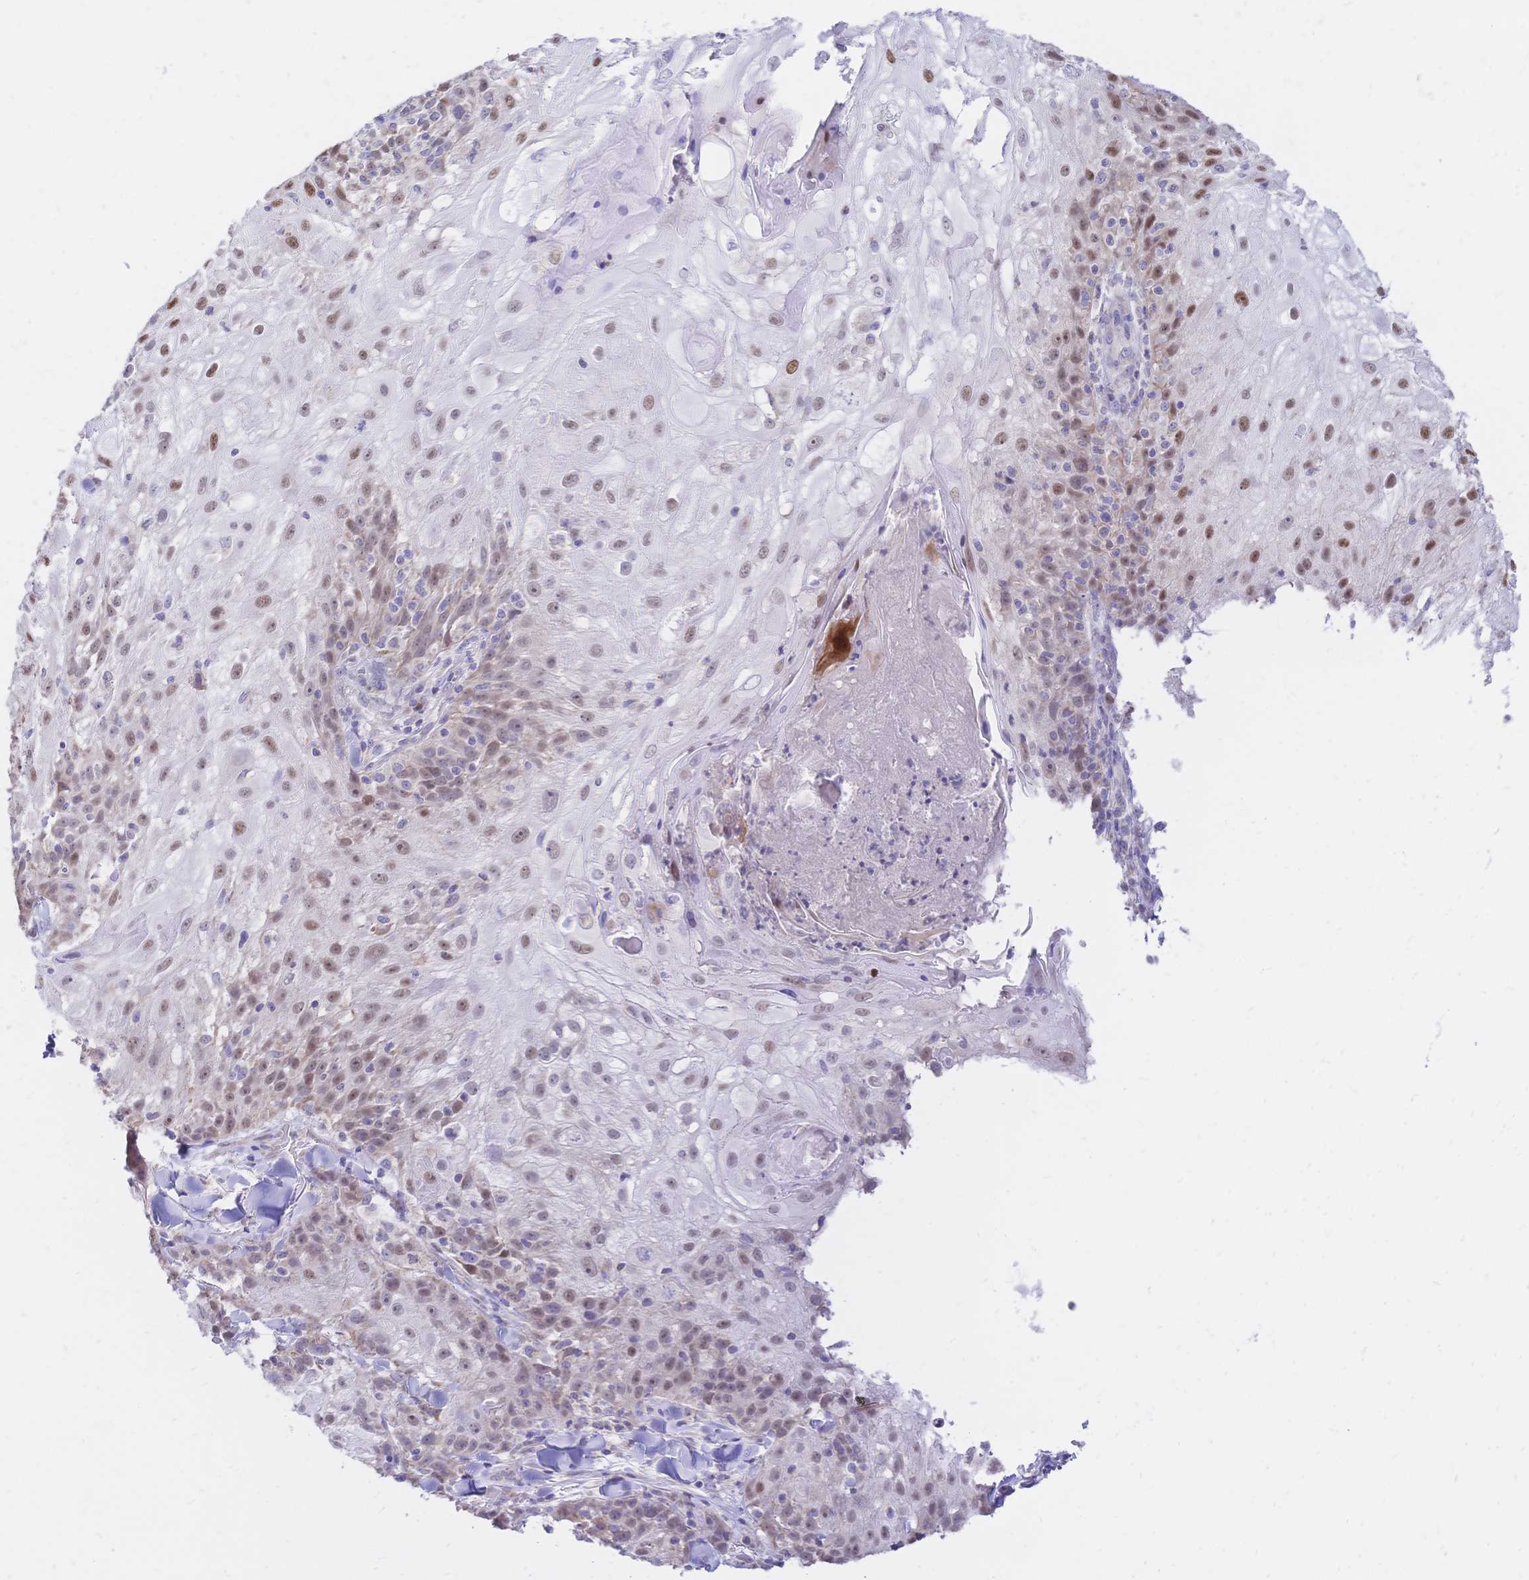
{"staining": {"intensity": "moderate", "quantity": "25%-75%", "location": "nuclear"}, "tissue": "skin cancer", "cell_type": "Tumor cells", "image_type": "cancer", "snomed": [{"axis": "morphology", "description": "Normal tissue, NOS"}, {"axis": "morphology", "description": "Squamous cell carcinoma, NOS"}, {"axis": "topography", "description": "Skin"}], "caption": "An image of skin cancer (squamous cell carcinoma) stained for a protein reveals moderate nuclear brown staining in tumor cells.", "gene": "CLEC18B", "patient": {"sex": "female", "age": 83}}